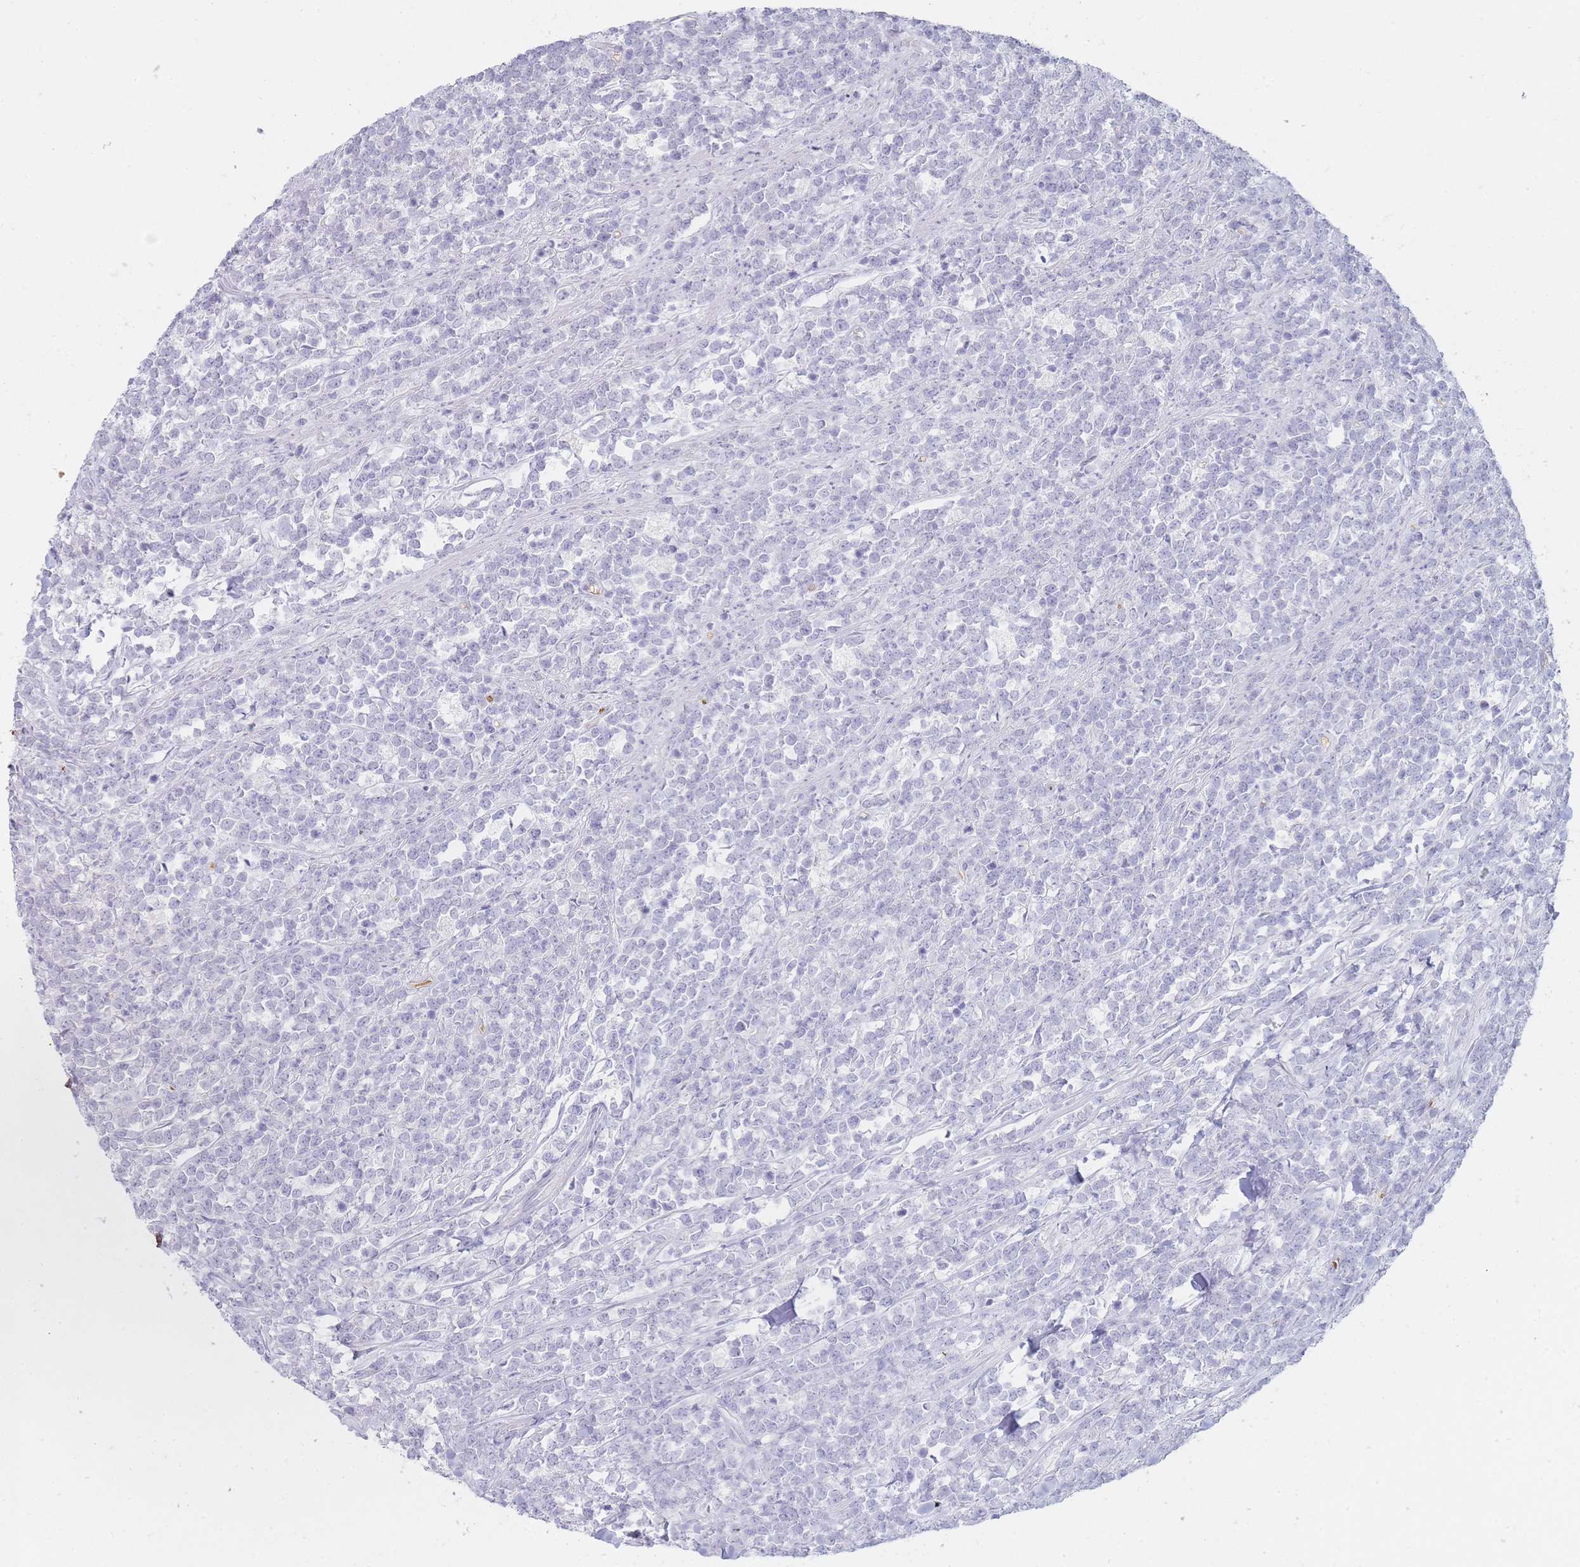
{"staining": {"intensity": "negative", "quantity": "none", "location": "none"}, "tissue": "lymphoma", "cell_type": "Tumor cells", "image_type": "cancer", "snomed": [{"axis": "morphology", "description": "Malignant lymphoma, non-Hodgkin's type, High grade"}, {"axis": "topography", "description": "Small intestine"}, {"axis": "topography", "description": "Colon"}], "caption": "IHC of lymphoma reveals no positivity in tumor cells.", "gene": "HBG2", "patient": {"sex": "male", "age": 8}}